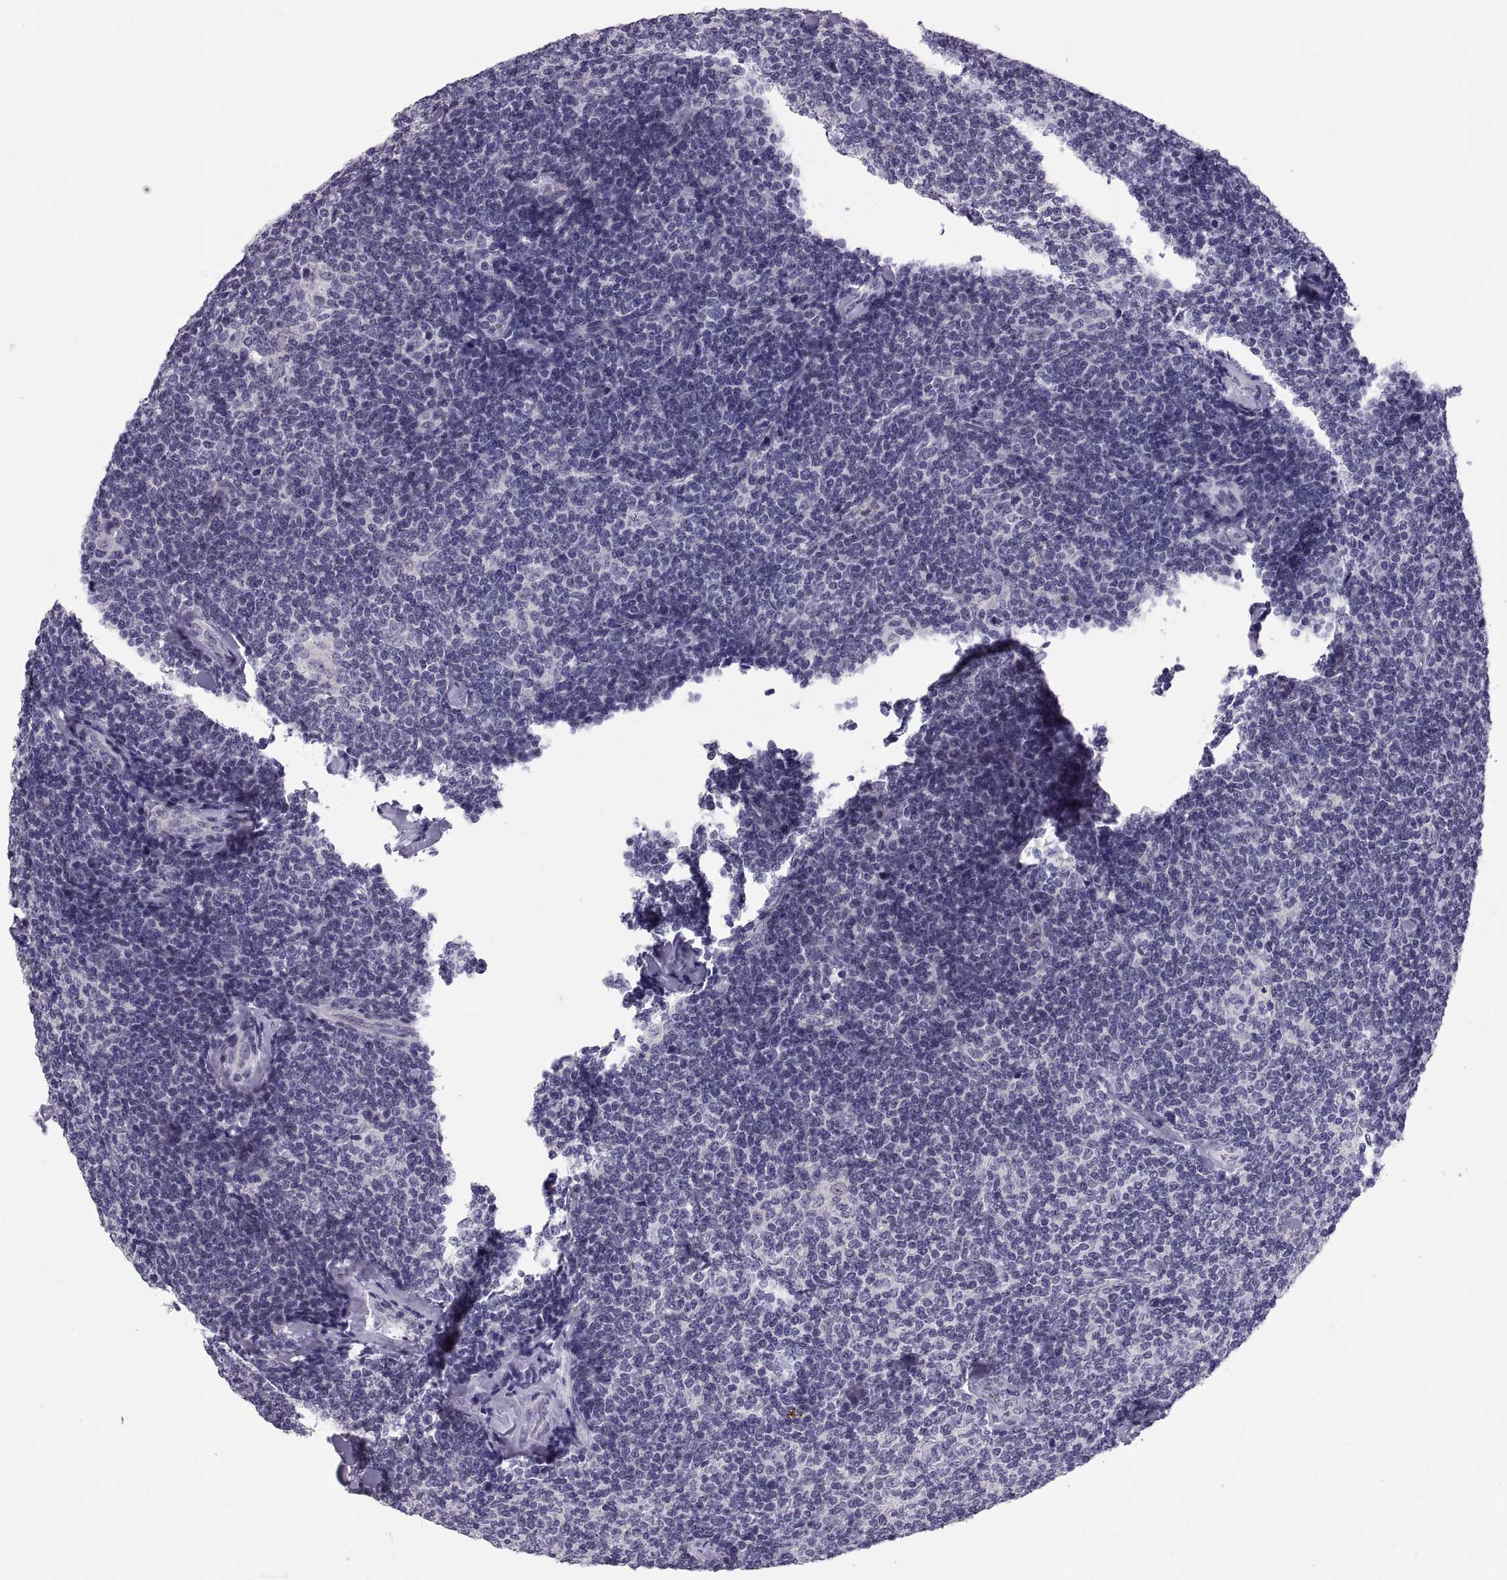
{"staining": {"intensity": "negative", "quantity": "none", "location": "none"}, "tissue": "lymphoma", "cell_type": "Tumor cells", "image_type": "cancer", "snomed": [{"axis": "morphology", "description": "Malignant lymphoma, non-Hodgkin's type, Low grade"}, {"axis": "topography", "description": "Lymph node"}], "caption": "There is no significant expression in tumor cells of malignant lymphoma, non-Hodgkin's type (low-grade).", "gene": "PTN", "patient": {"sex": "female", "age": 56}}